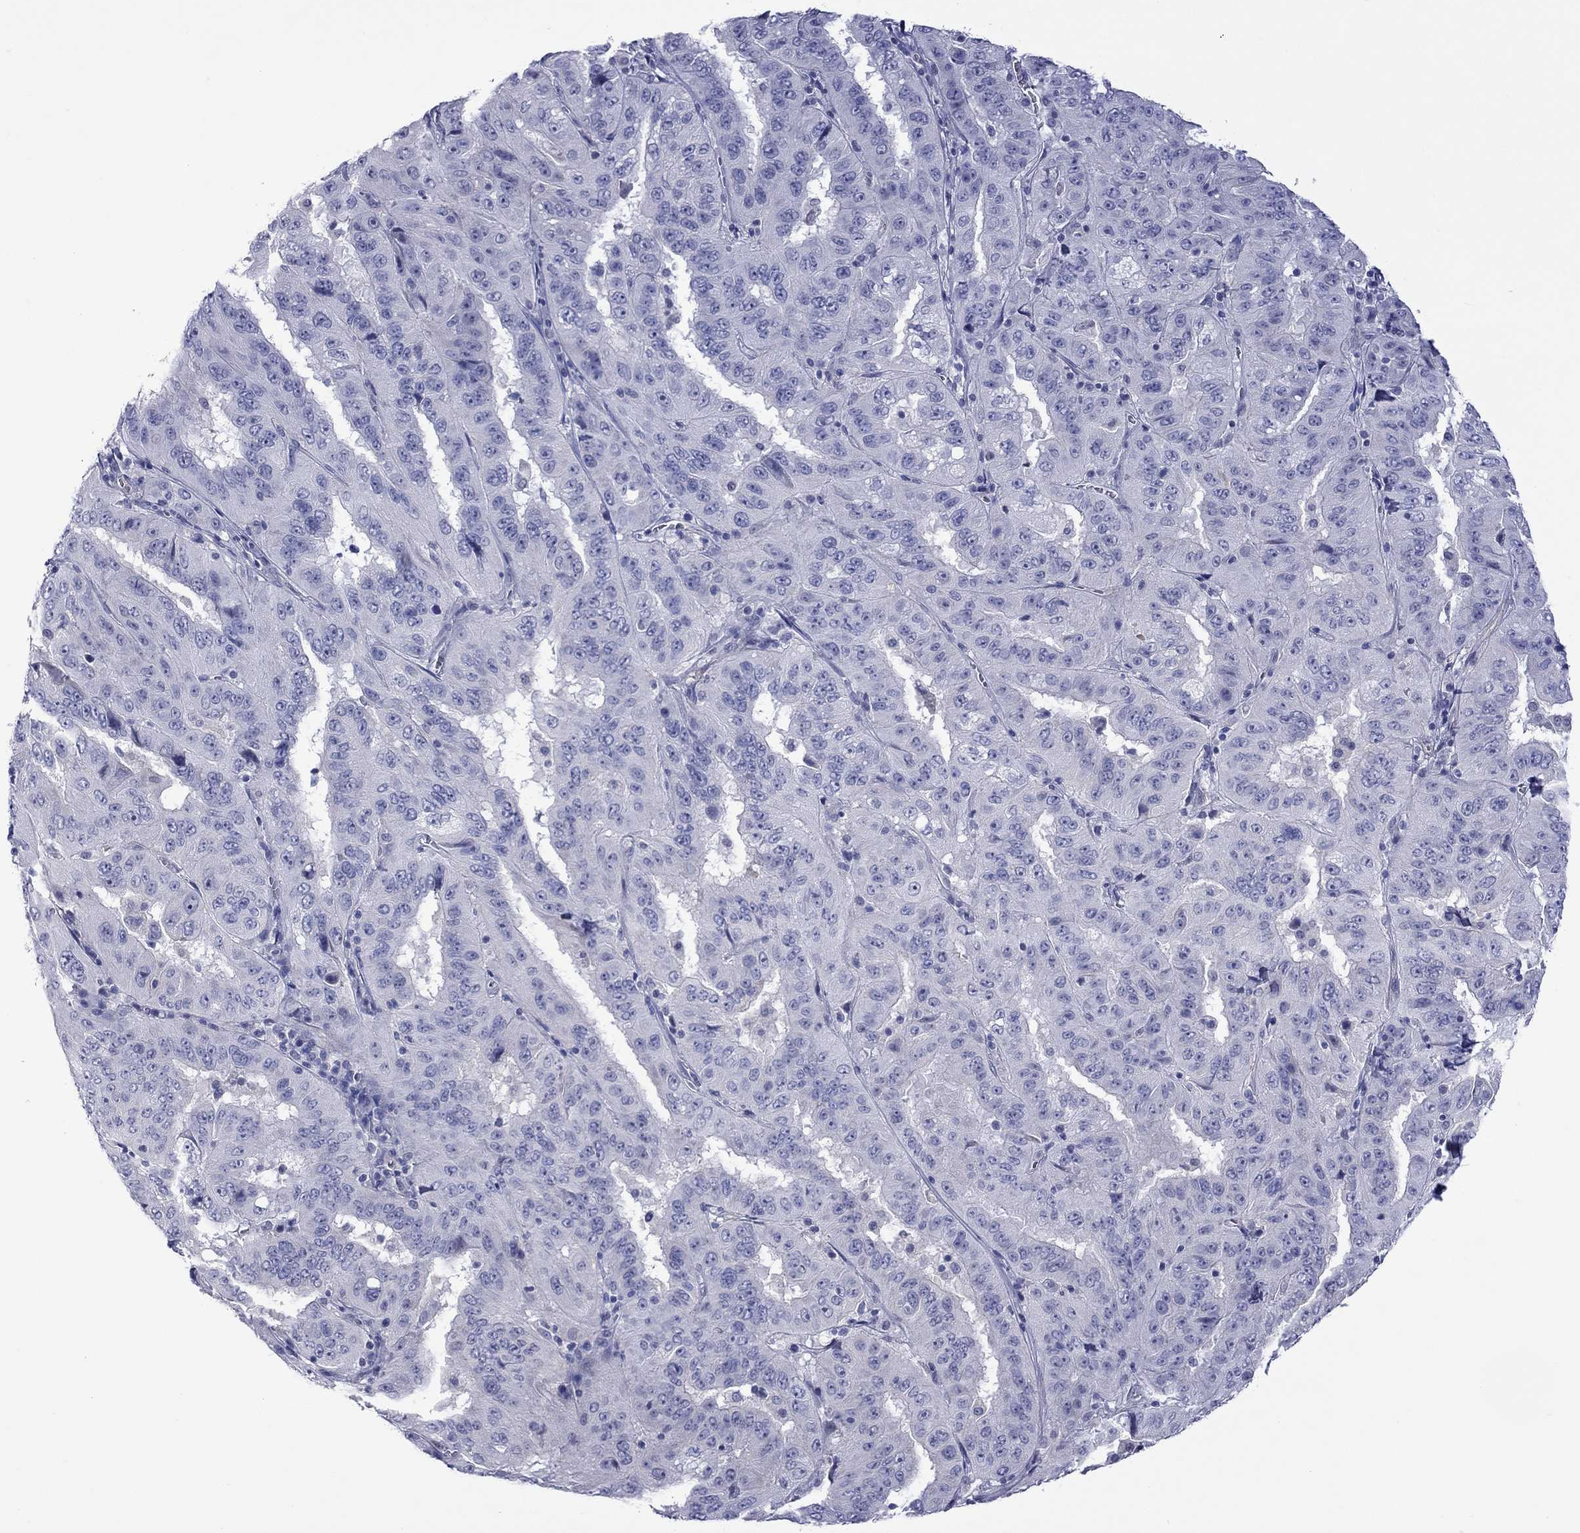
{"staining": {"intensity": "negative", "quantity": "none", "location": "none"}, "tissue": "pancreatic cancer", "cell_type": "Tumor cells", "image_type": "cancer", "snomed": [{"axis": "morphology", "description": "Adenocarcinoma, NOS"}, {"axis": "topography", "description": "Pancreas"}], "caption": "This is a histopathology image of immunohistochemistry staining of pancreatic cancer (adenocarcinoma), which shows no expression in tumor cells.", "gene": "CTNNBIP1", "patient": {"sex": "male", "age": 63}}